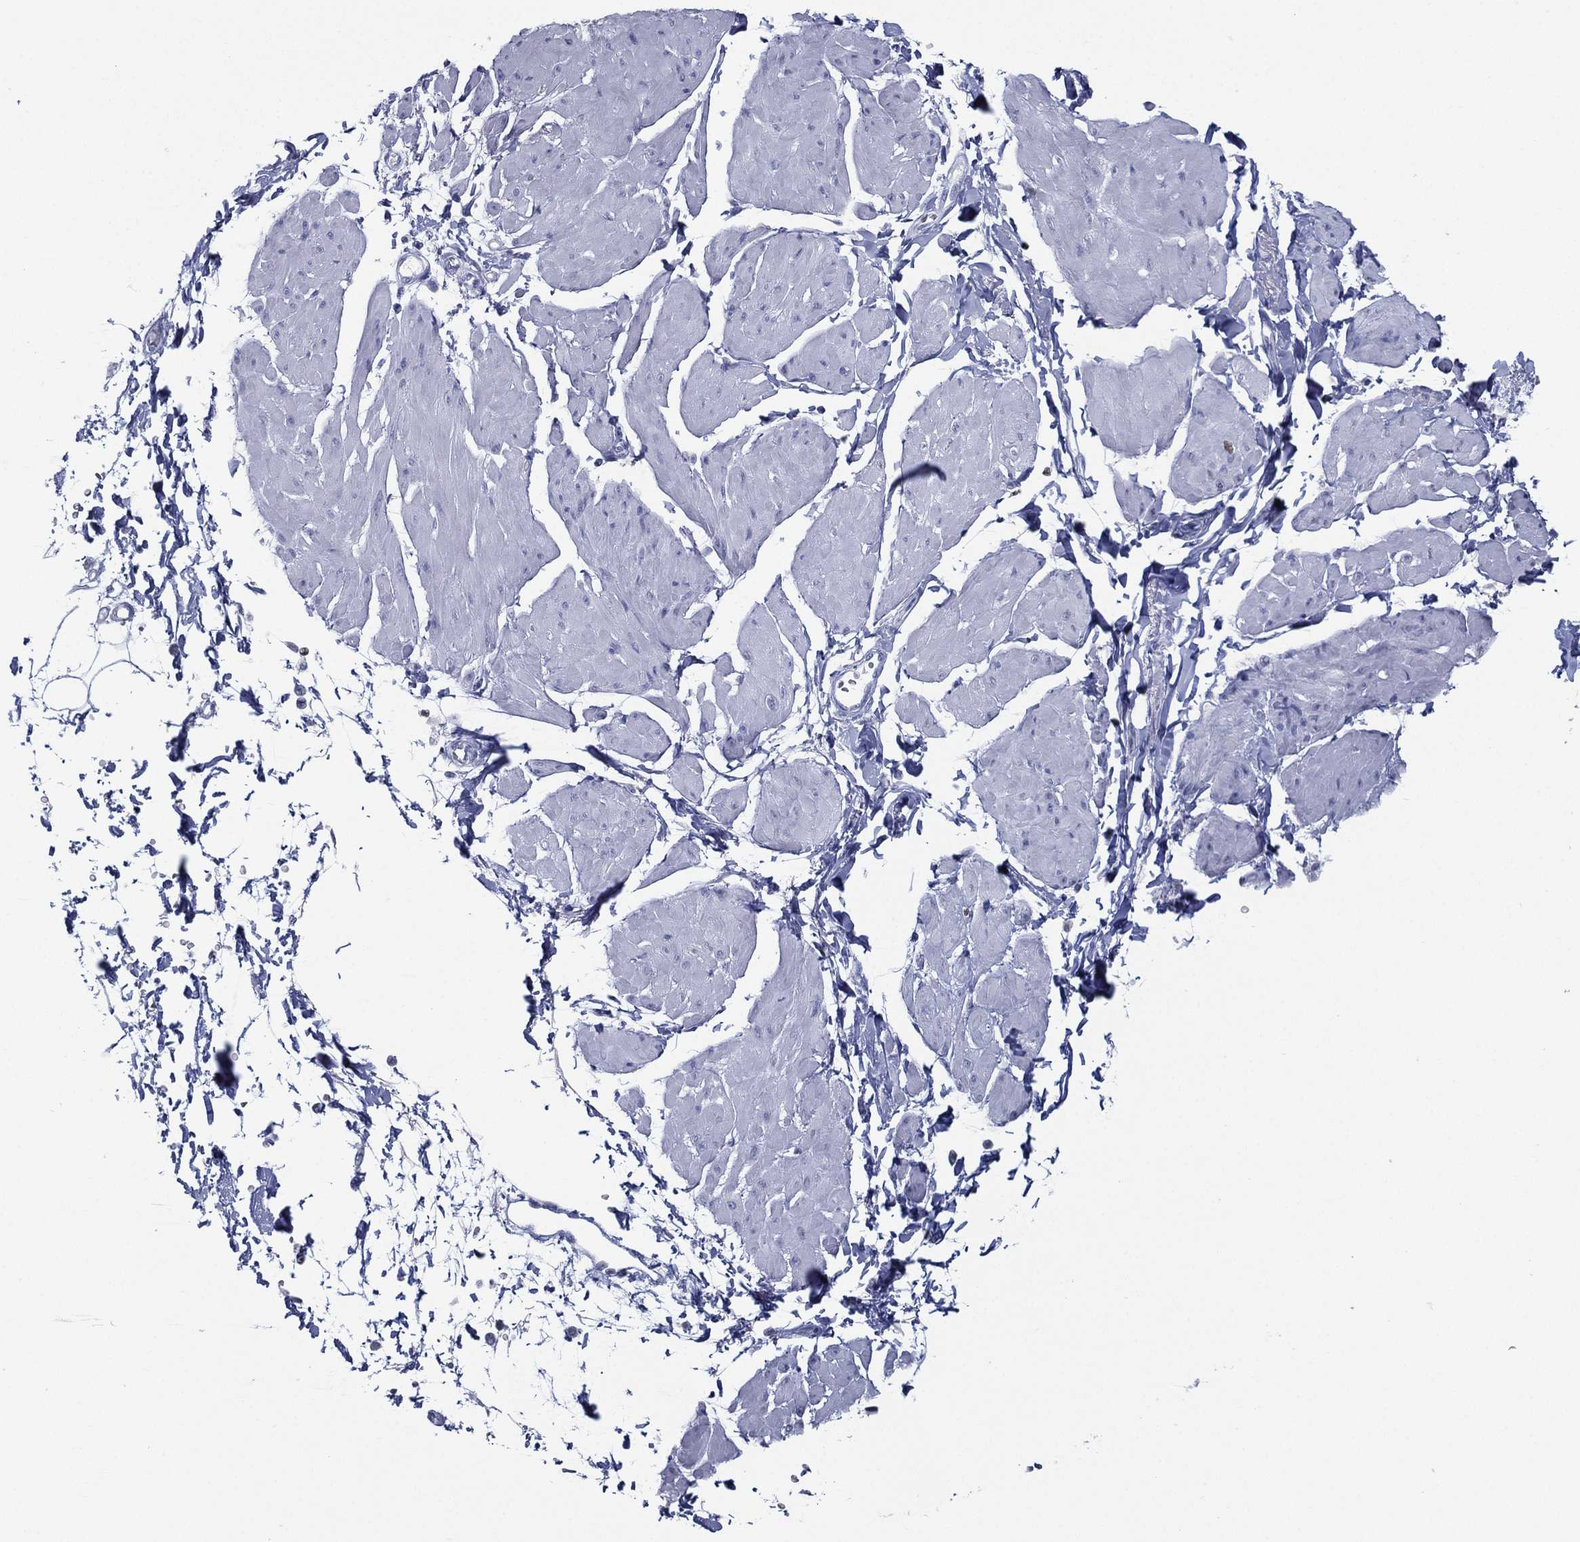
{"staining": {"intensity": "negative", "quantity": "none", "location": "none"}, "tissue": "smooth muscle", "cell_type": "Smooth muscle cells", "image_type": "normal", "snomed": [{"axis": "morphology", "description": "Normal tissue, NOS"}, {"axis": "topography", "description": "Adipose tissue"}, {"axis": "topography", "description": "Smooth muscle"}, {"axis": "topography", "description": "Peripheral nerve tissue"}], "caption": "IHC micrograph of benign human smooth muscle stained for a protein (brown), which reveals no expression in smooth muscle cells.", "gene": "PYHIN1", "patient": {"sex": "male", "age": 83}}